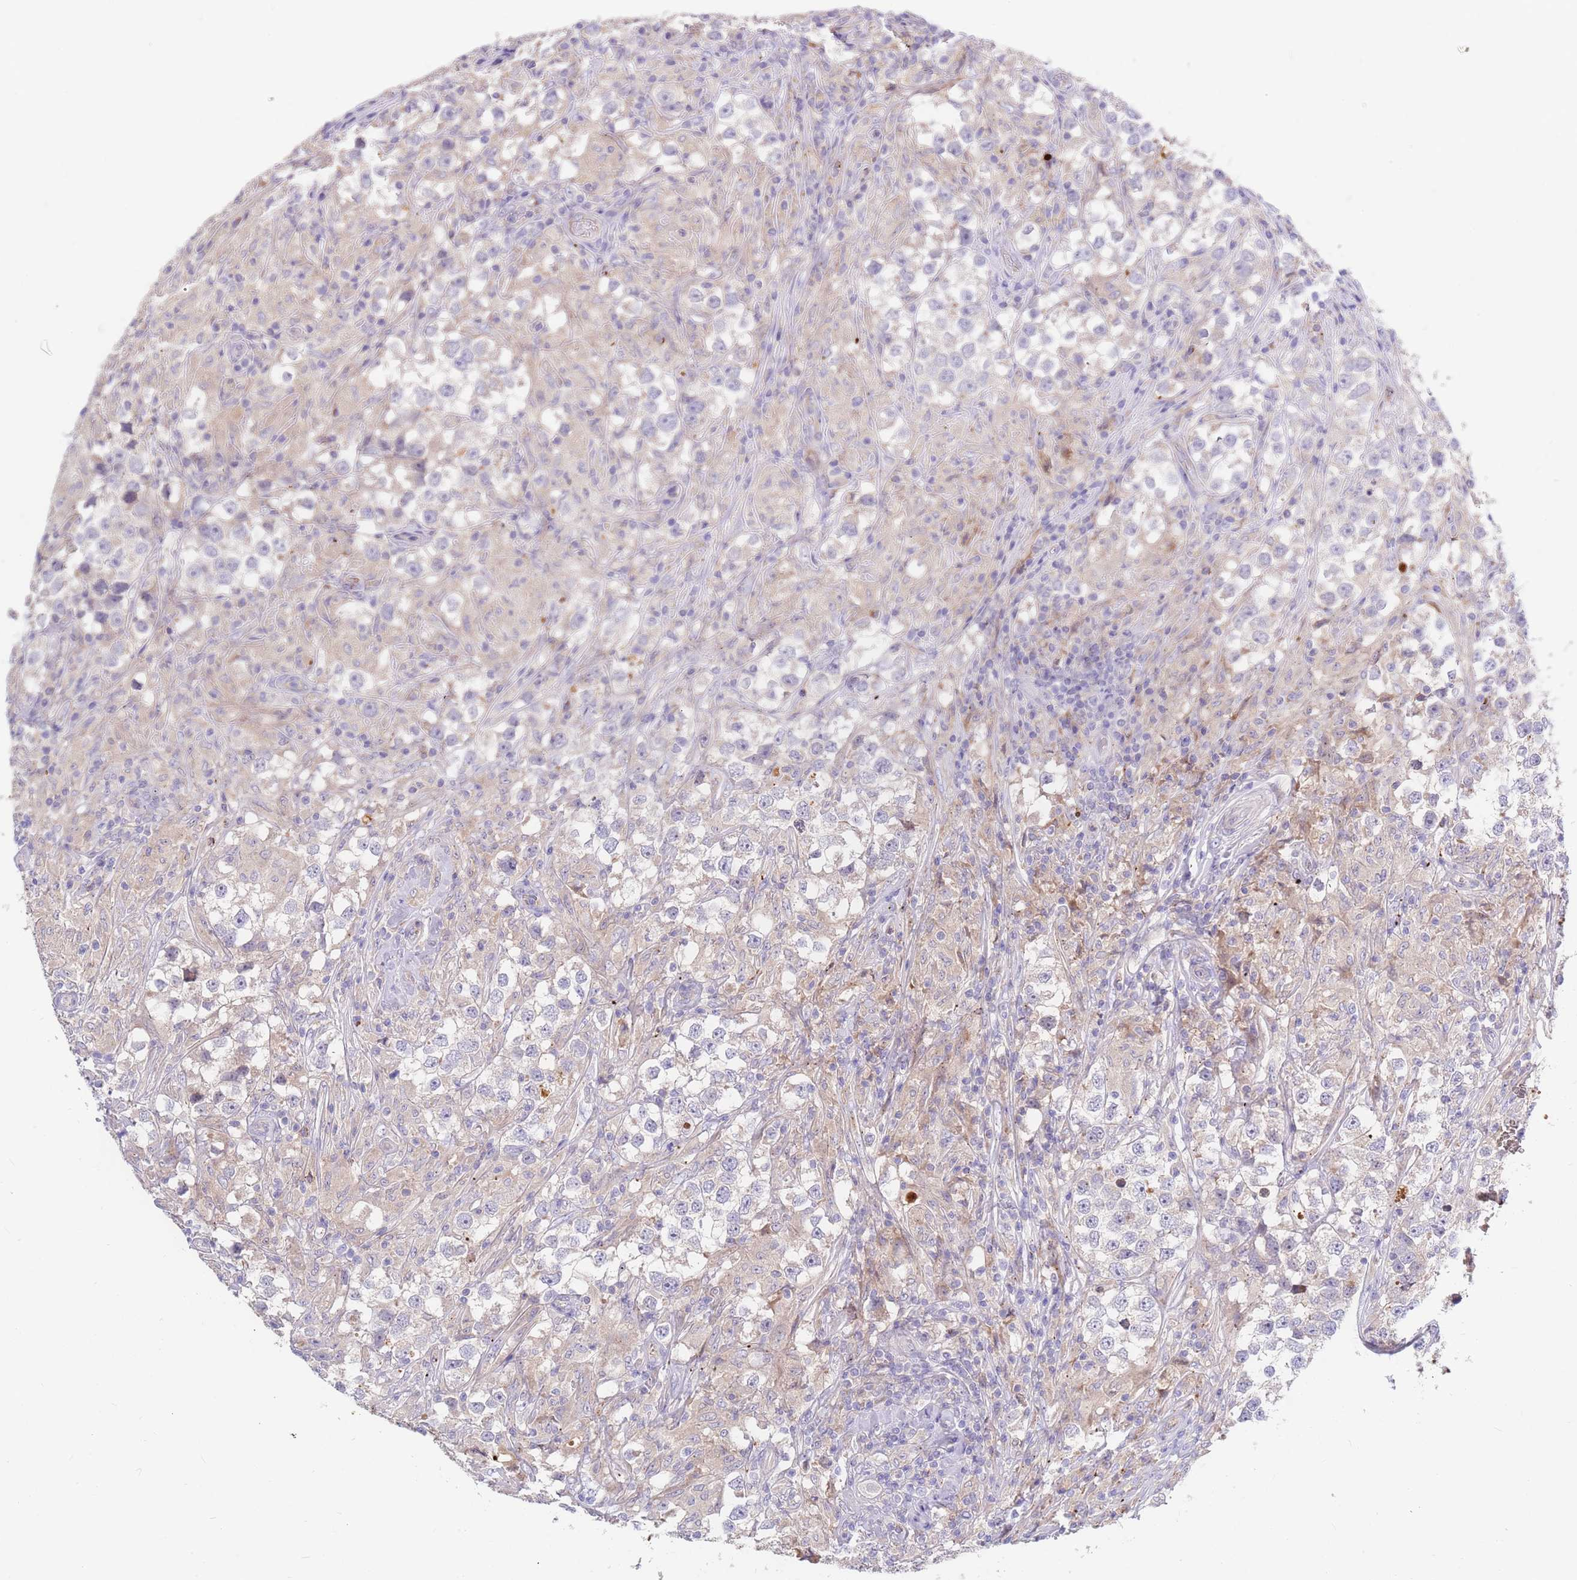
{"staining": {"intensity": "negative", "quantity": "none", "location": "none"}, "tissue": "testis cancer", "cell_type": "Tumor cells", "image_type": "cancer", "snomed": [{"axis": "morphology", "description": "Seminoma, NOS"}, {"axis": "topography", "description": "Testis"}], "caption": "Tumor cells are negative for protein expression in human testis seminoma.", "gene": "BORCS5", "patient": {"sex": "male", "age": 46}}